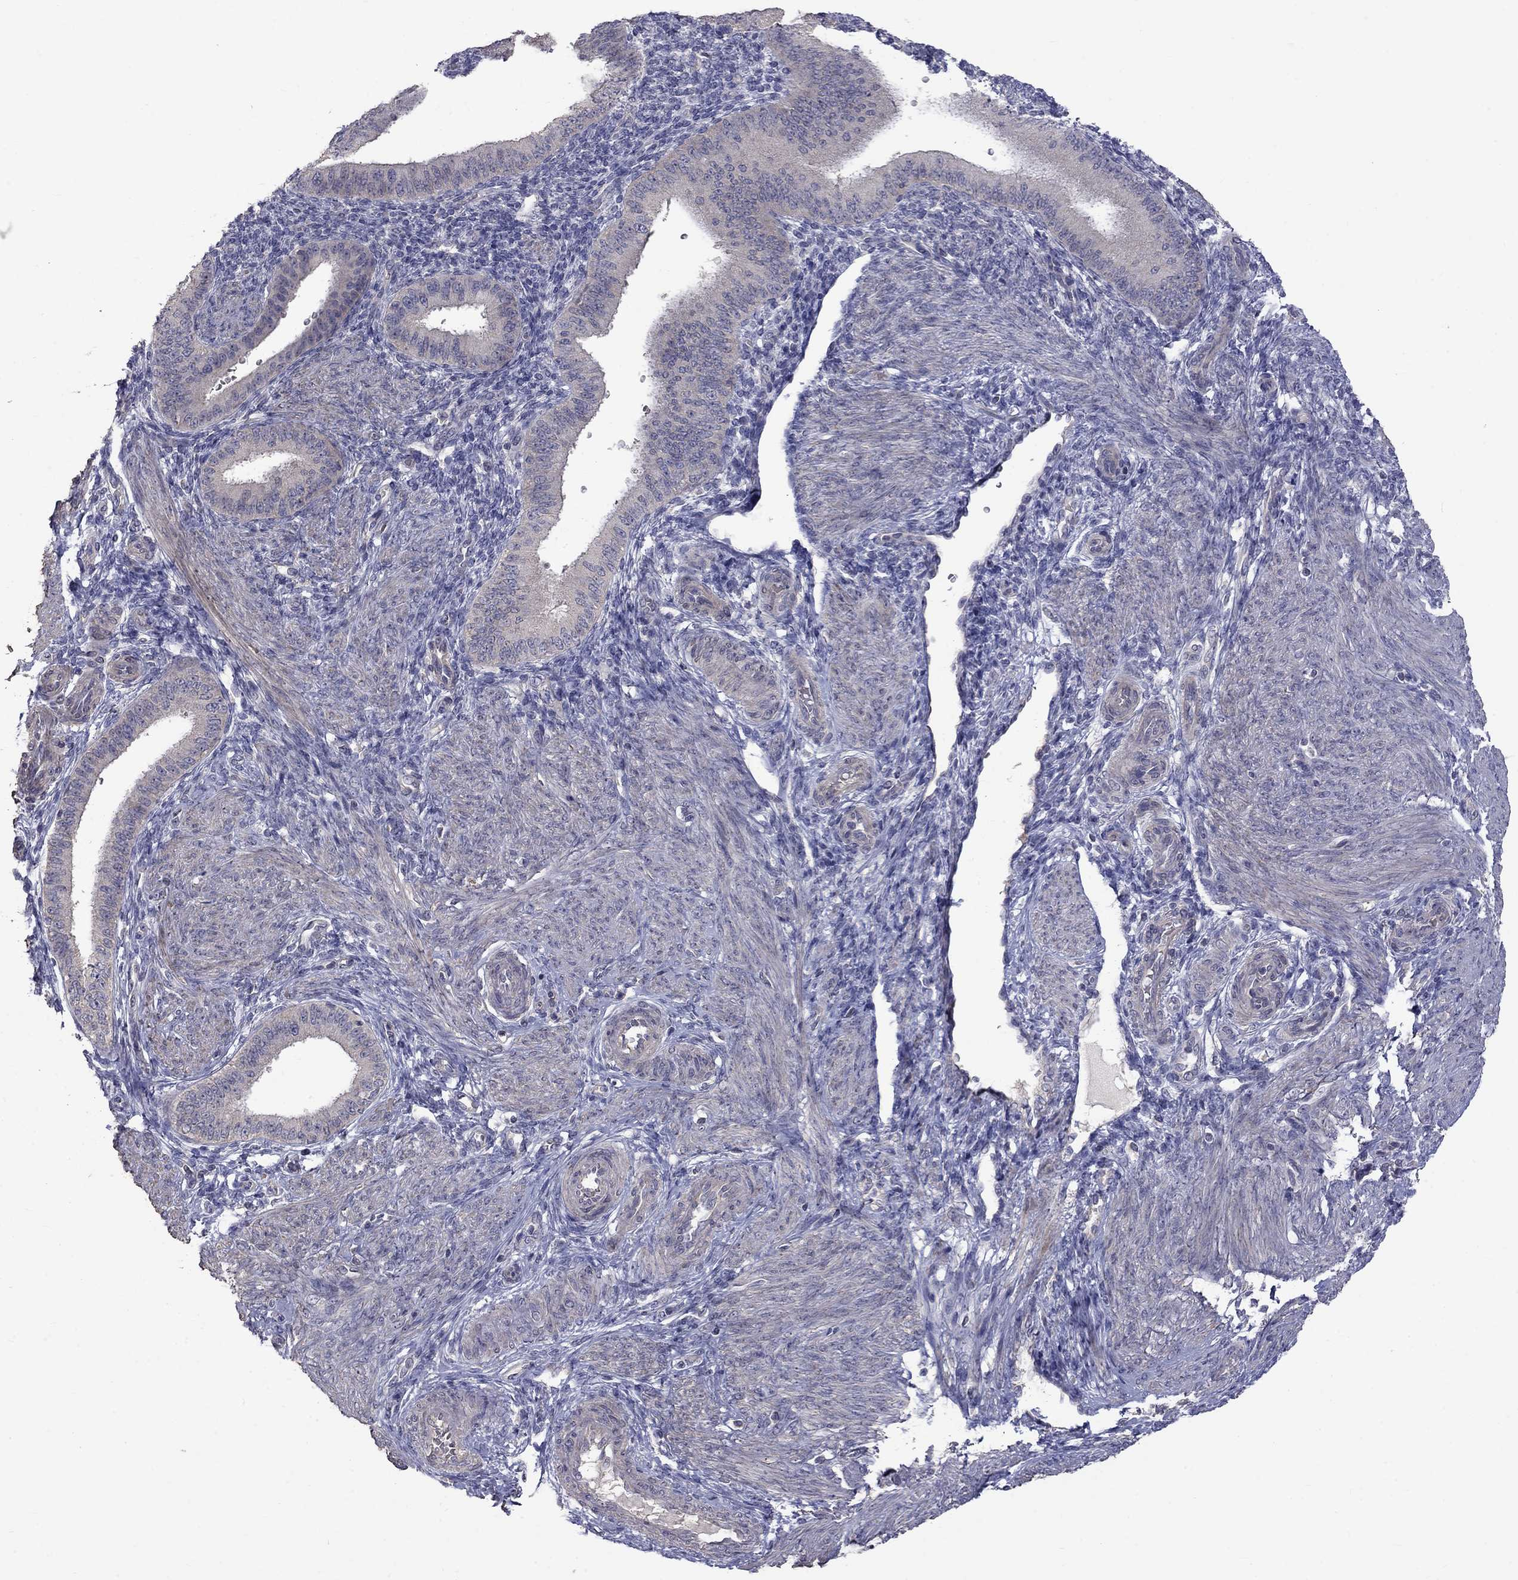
{"staining": {"intensity": "negative", "quantity": "none", "location": "none"}, "tissue": "endometrium", "cell_type": "Cells in endometrial stroma", "image_type": "normal", "snomed": [{"axis": "morphology", "description": "Normal tissue, NOS"}, {"axis": "topography", "description": "Endometrium"}], "caption": "A histopathology image of human endometrium is negative for staining in cells in endometrial stroma. Nuclei are stained in blue.", "gene": "SLC39A14", "patient": {"sex": "female", "age": 39}}